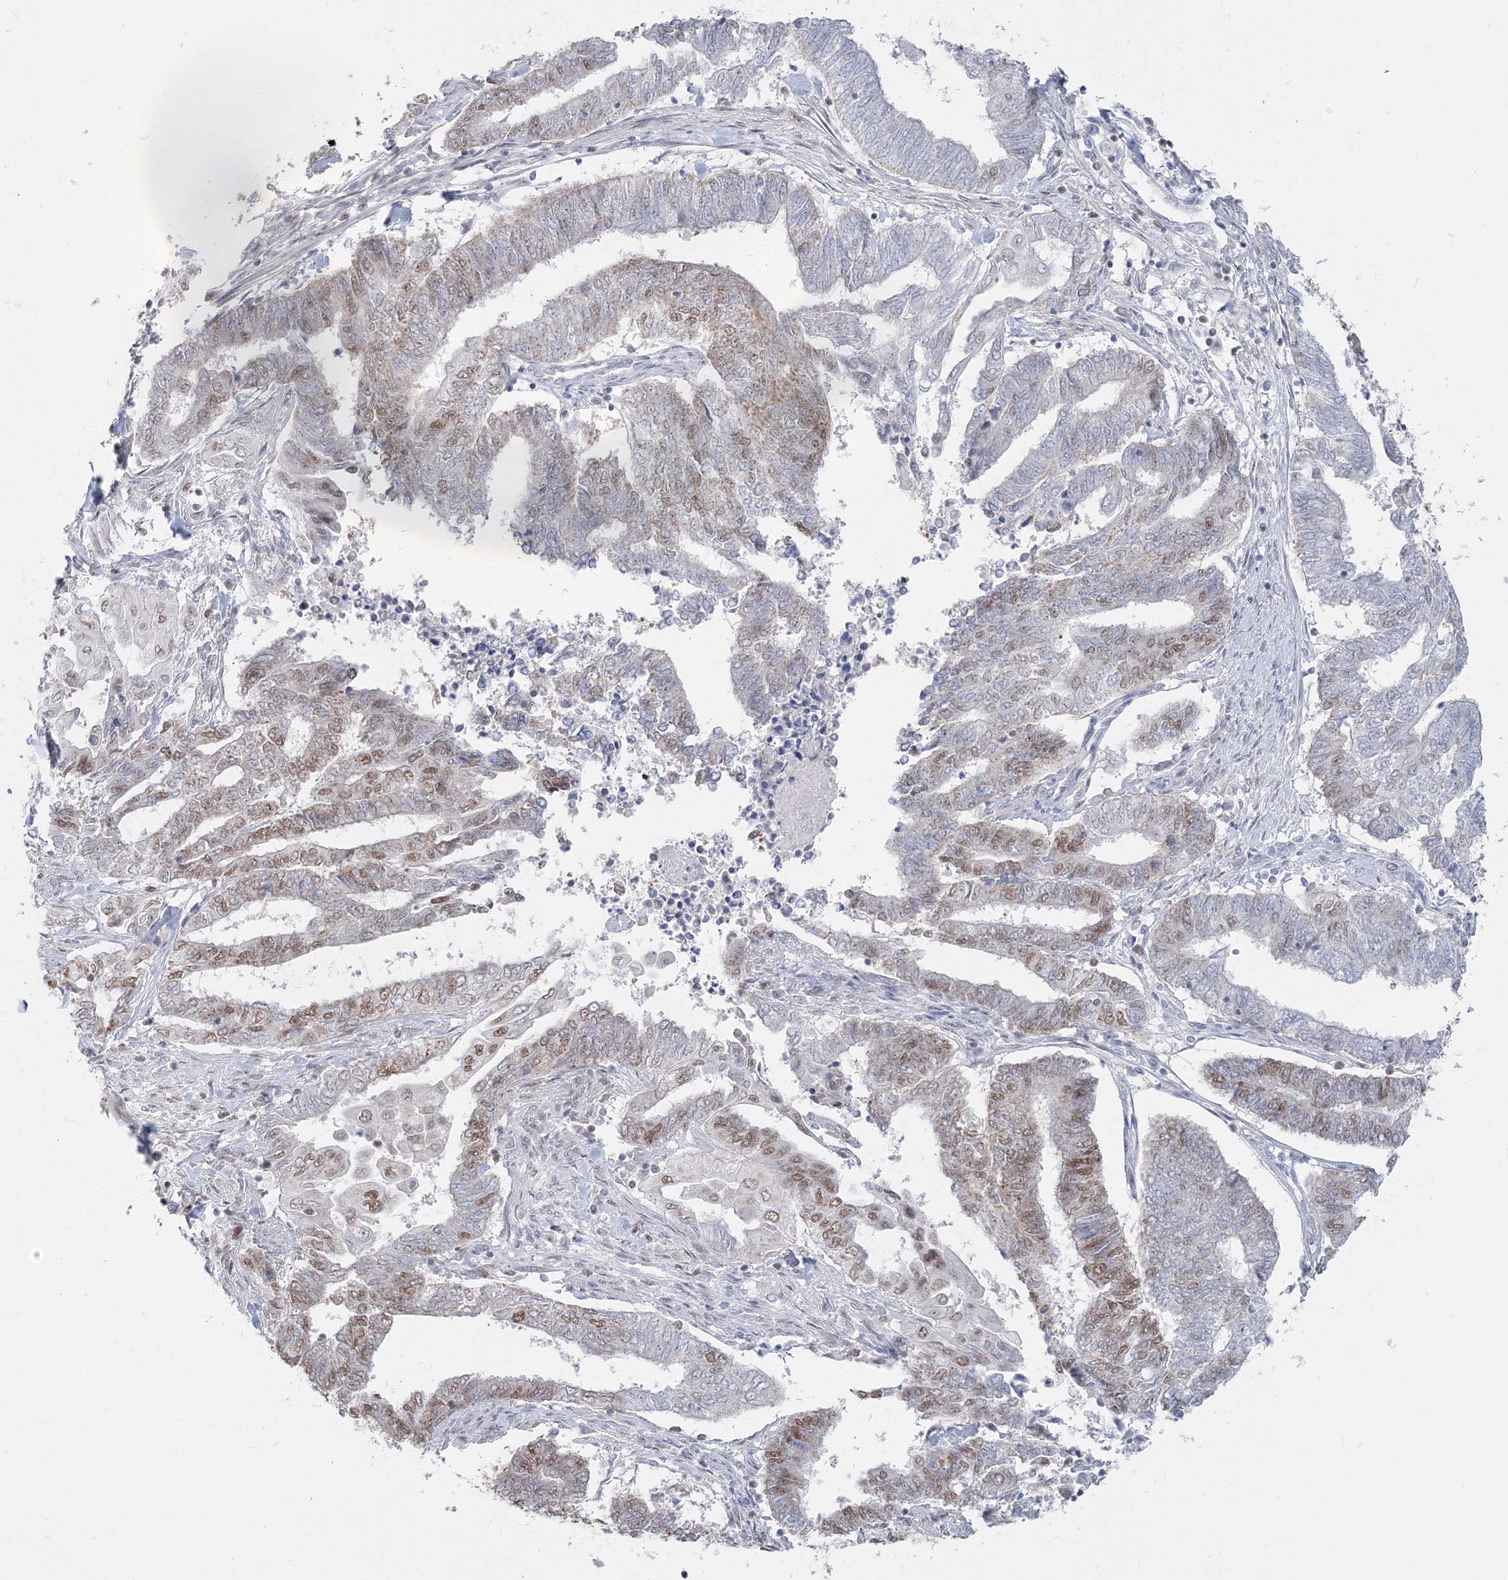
{"staining": {"intensity": "moderate", "quantity": "<25%", "location": "nuclear"}, "tissue": "endometrial cancer", "cell_type": "Tumor cells", "image_type": "cancer", "snomed": [{"axis": "morphology", "description": "Adenocarcinoma, NOS"}, {"axis": "topography", "description": "Uterus"}, {"axis": "topography", "description": "Endometrium"}], "caption": "This is an image of immunohistochemistry staining of adenocarcinoma (endometrial), which shows moderate positivity in the nuclear of tumor cells.", "gene": "PPP4R2", "patient": {"sex": "female", "age": 70}}